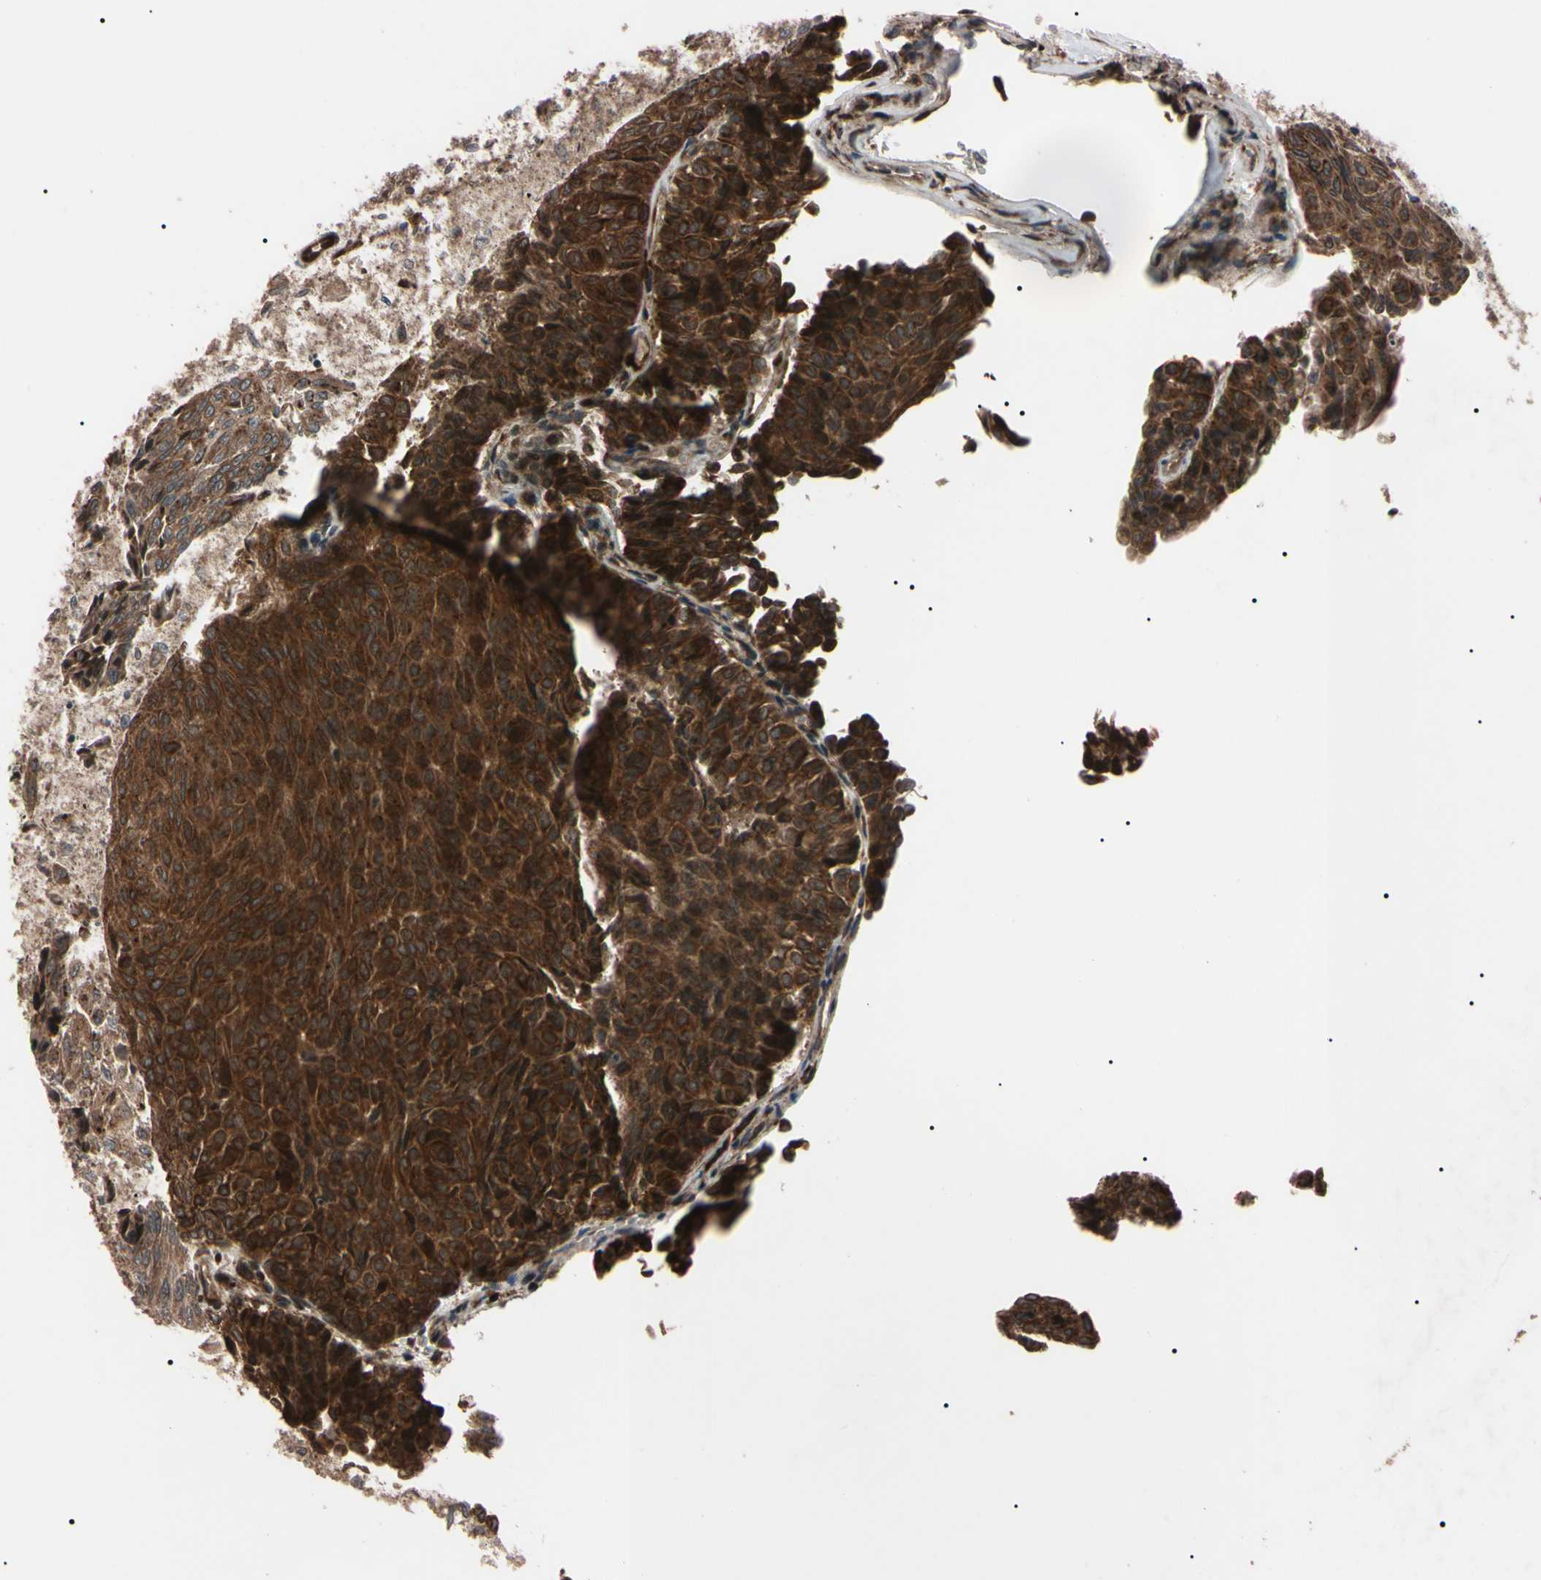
{"staining": {"intensity": "strong", "quantity": ">75%", "location": "cytoplasmic/membranous"}, "tissue": "urothelial cancer", "cell_type": "Tumor cells", "image_type": "cancer", "snomed": [{"axis": "morphology", "description": "Urothelial carcinoma, Low grade"}, {"axis": "topography", "description": "Urinary bladder"}], "caption": "Urothelial carcinoma (low-grade) stained for a protein (brown) exhibits strong cytoplasmic/membranous positive expression in approximately >75% of tumor cells.", "gene": "GUCY1B1", "patient": {"sex": "male", "age": 78}}